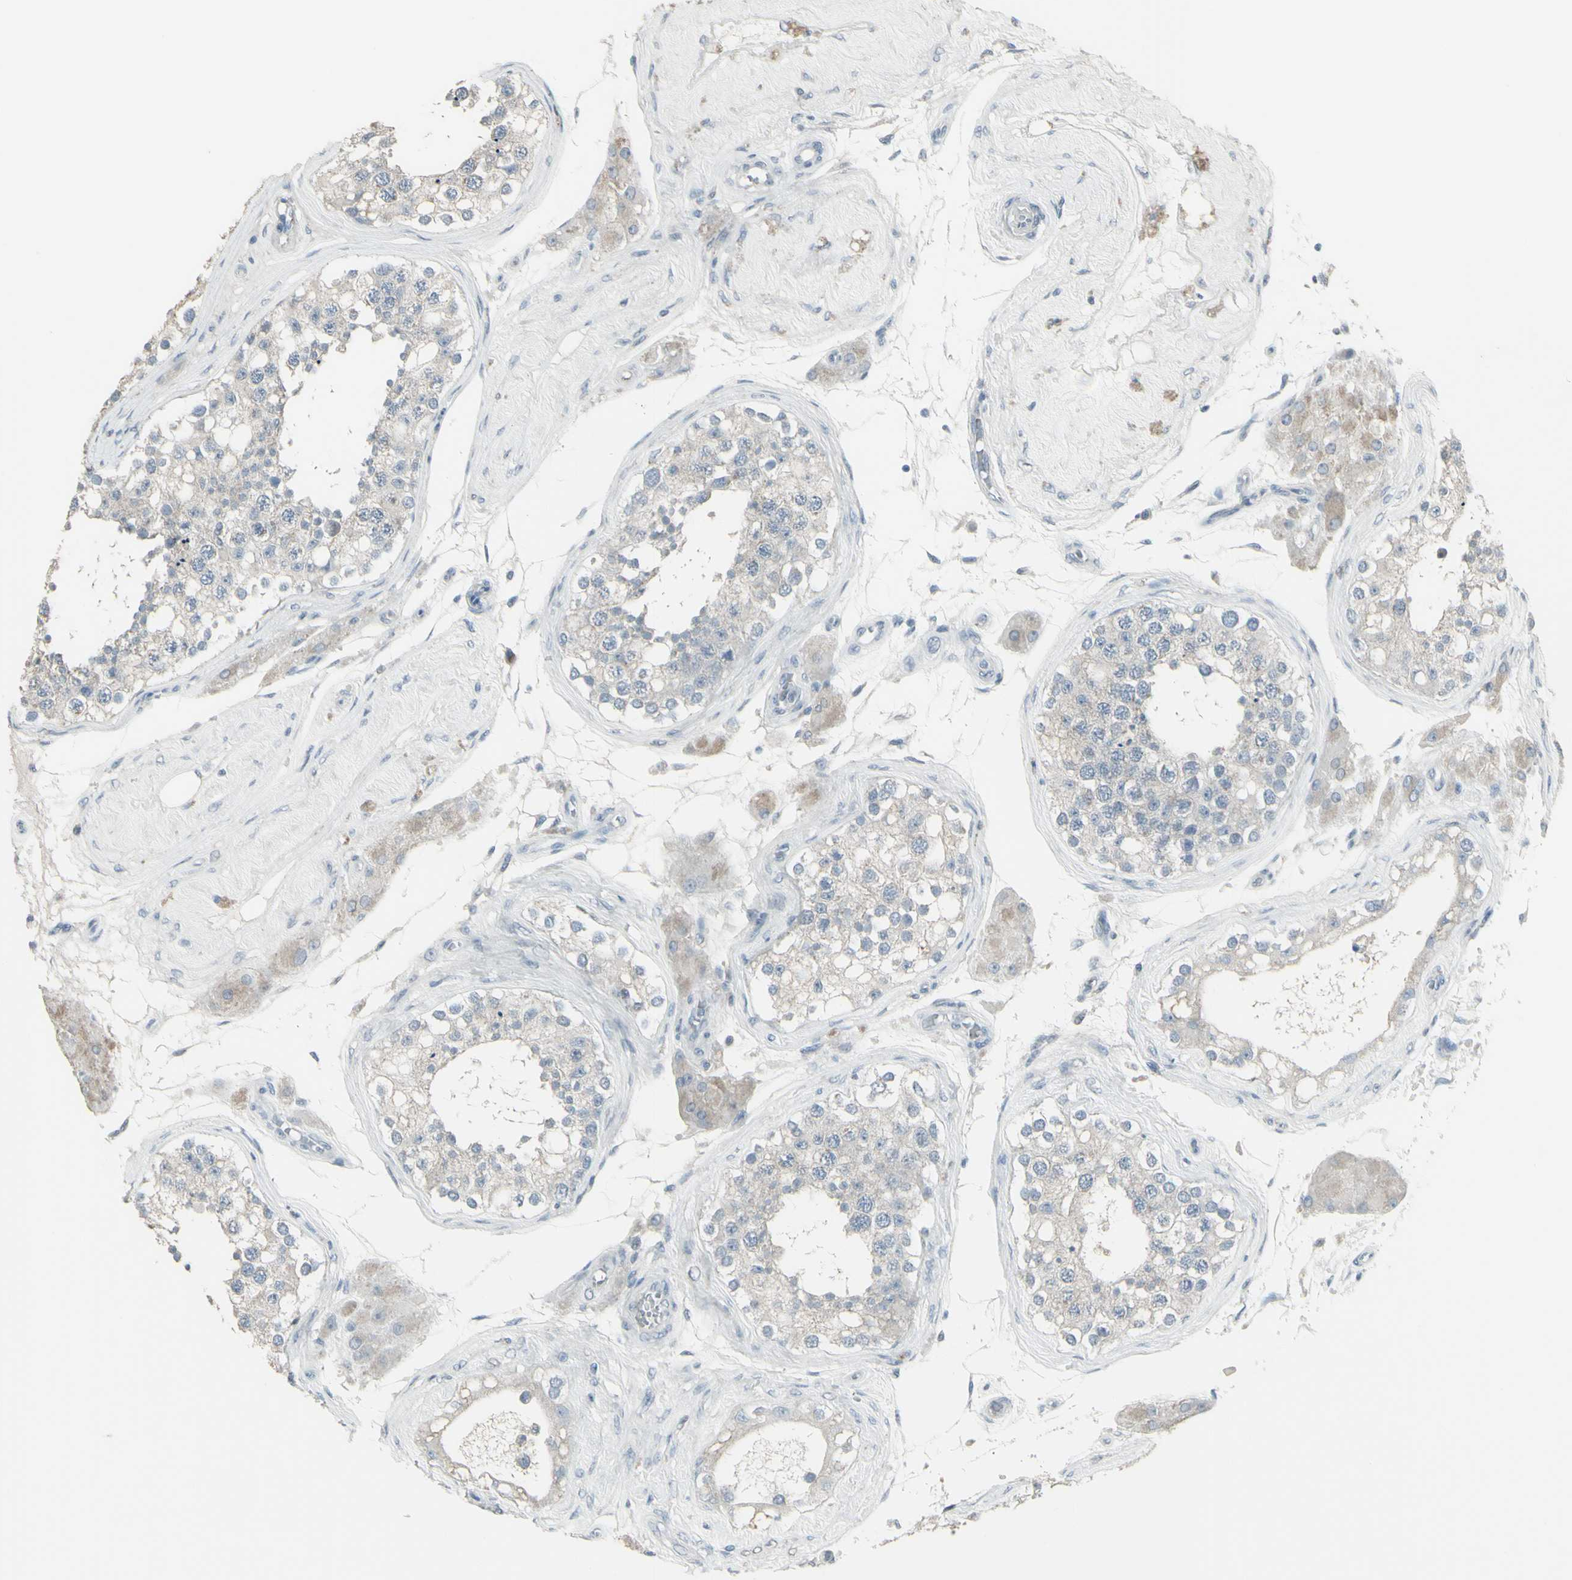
{"staining": {"intensity": "negative", "quantity": "none", "location": "none"}, "tissue": "testis", "cell_type": "Cells in seminiferous ducts", "image_type": "normal", "snomed": [{"axis": "morphology", "description": "Normal tissue, NOS"}, {"axis": "topography", "description": "Testis"}], "caption": "A high-resolution histopathology image shows immunohistochemistry (IHC) staining of unremarkable testis, which reveals no significant positivity in cells in seminiferous ducts. (DAB immunohistochemistry (IHC) with hematoxylin counter stain).", "gene": "CD79B", "patient": {"sex": "male", "age": 68}}